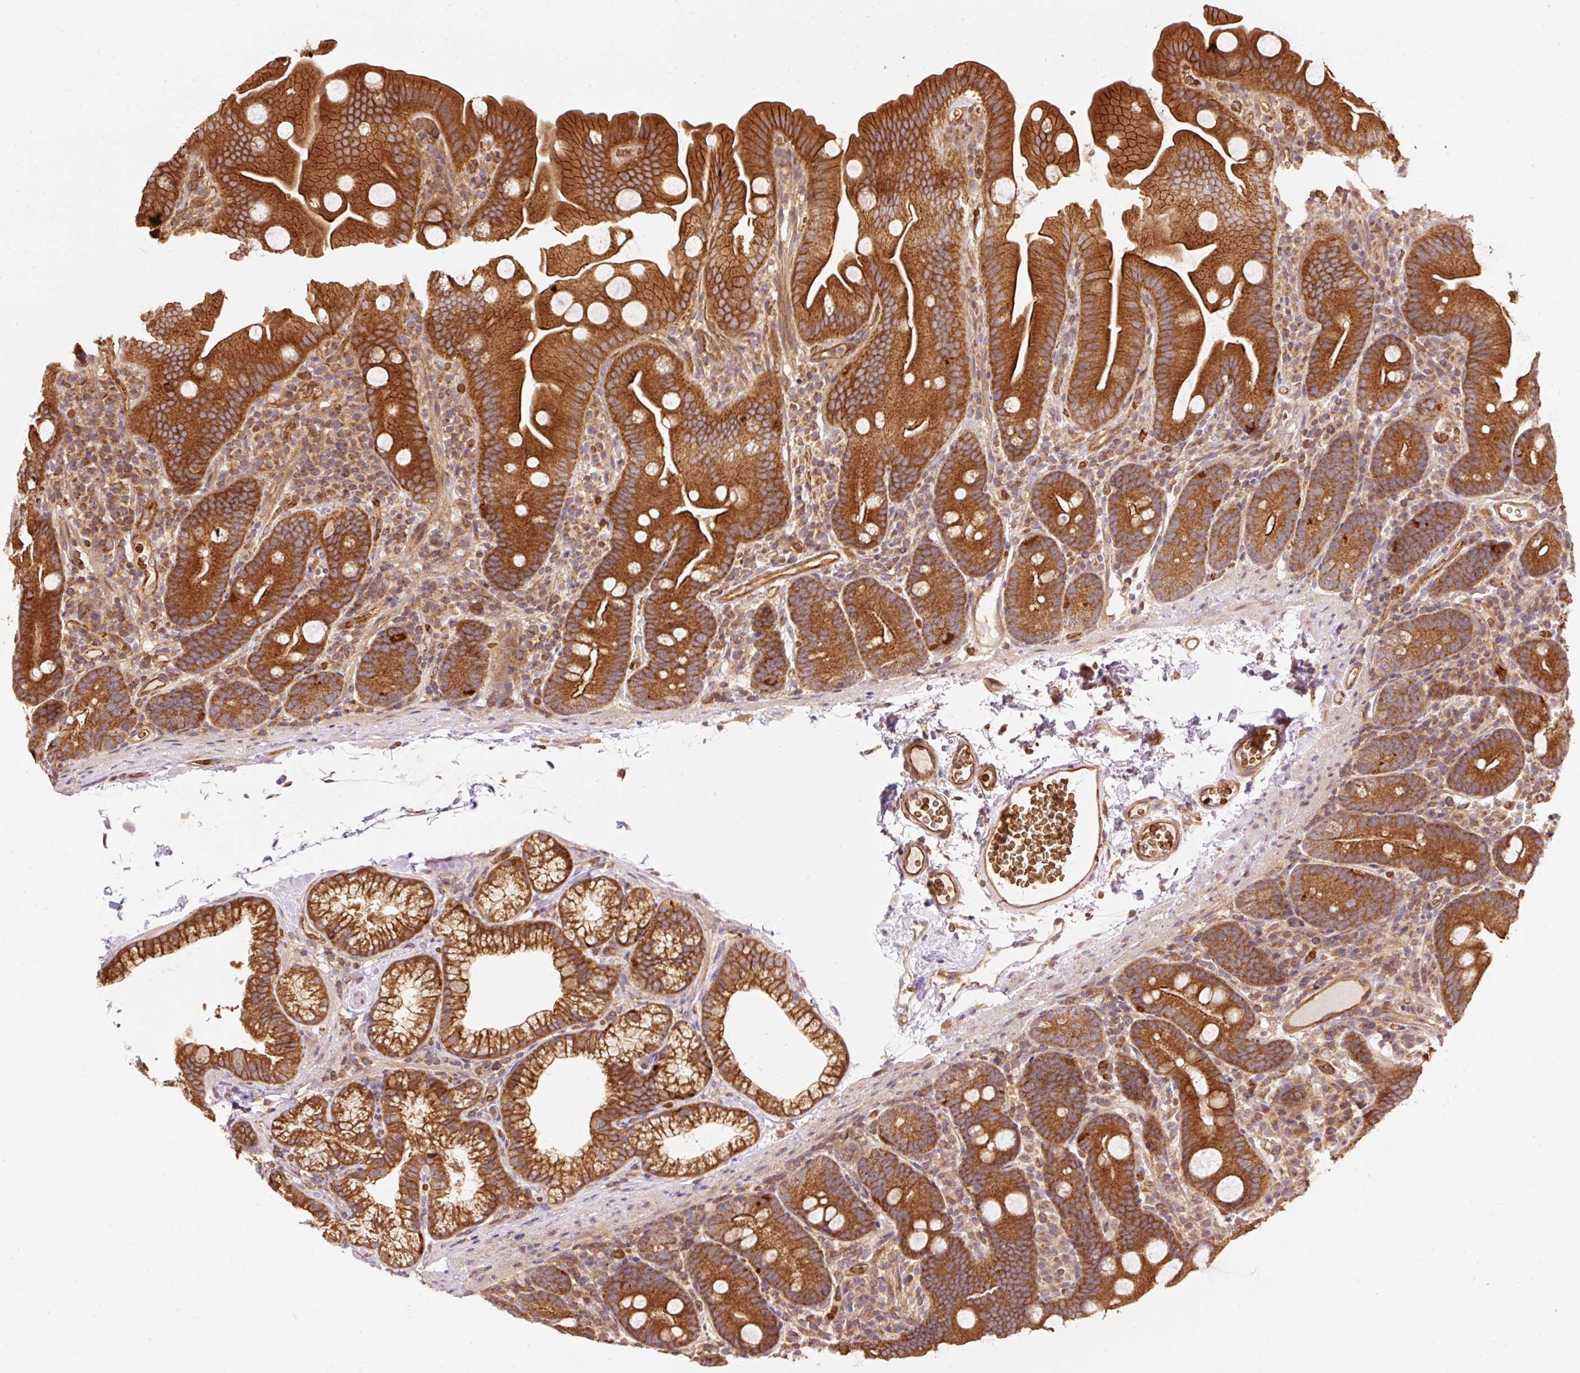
{"staining": {"intensity": "strong", "quantity": ">75%", "location": "cytoplasmic/membranous"}, "tissue": "small intestine", "cell_type": "Glandular cells", "image_type": "normal", "snomed": [{"axis": "morphology", "description": "Normal tissue, NOS"}, {"axis": "topography", "description": "Small intestine"}], "caption": "Immunohistochemistry (IHC) micrograph of unremarkable small intestine: human small intestine stained using immunohistochemistry demonstrates high levels of strong protein expression localized specifically in the cytoplasmic/membranous of glandular cells, appearing as a cytoplasmic/membranous brown color.", "gene": "ADCY4", "patient": {"sex": "female", "age": 68}}